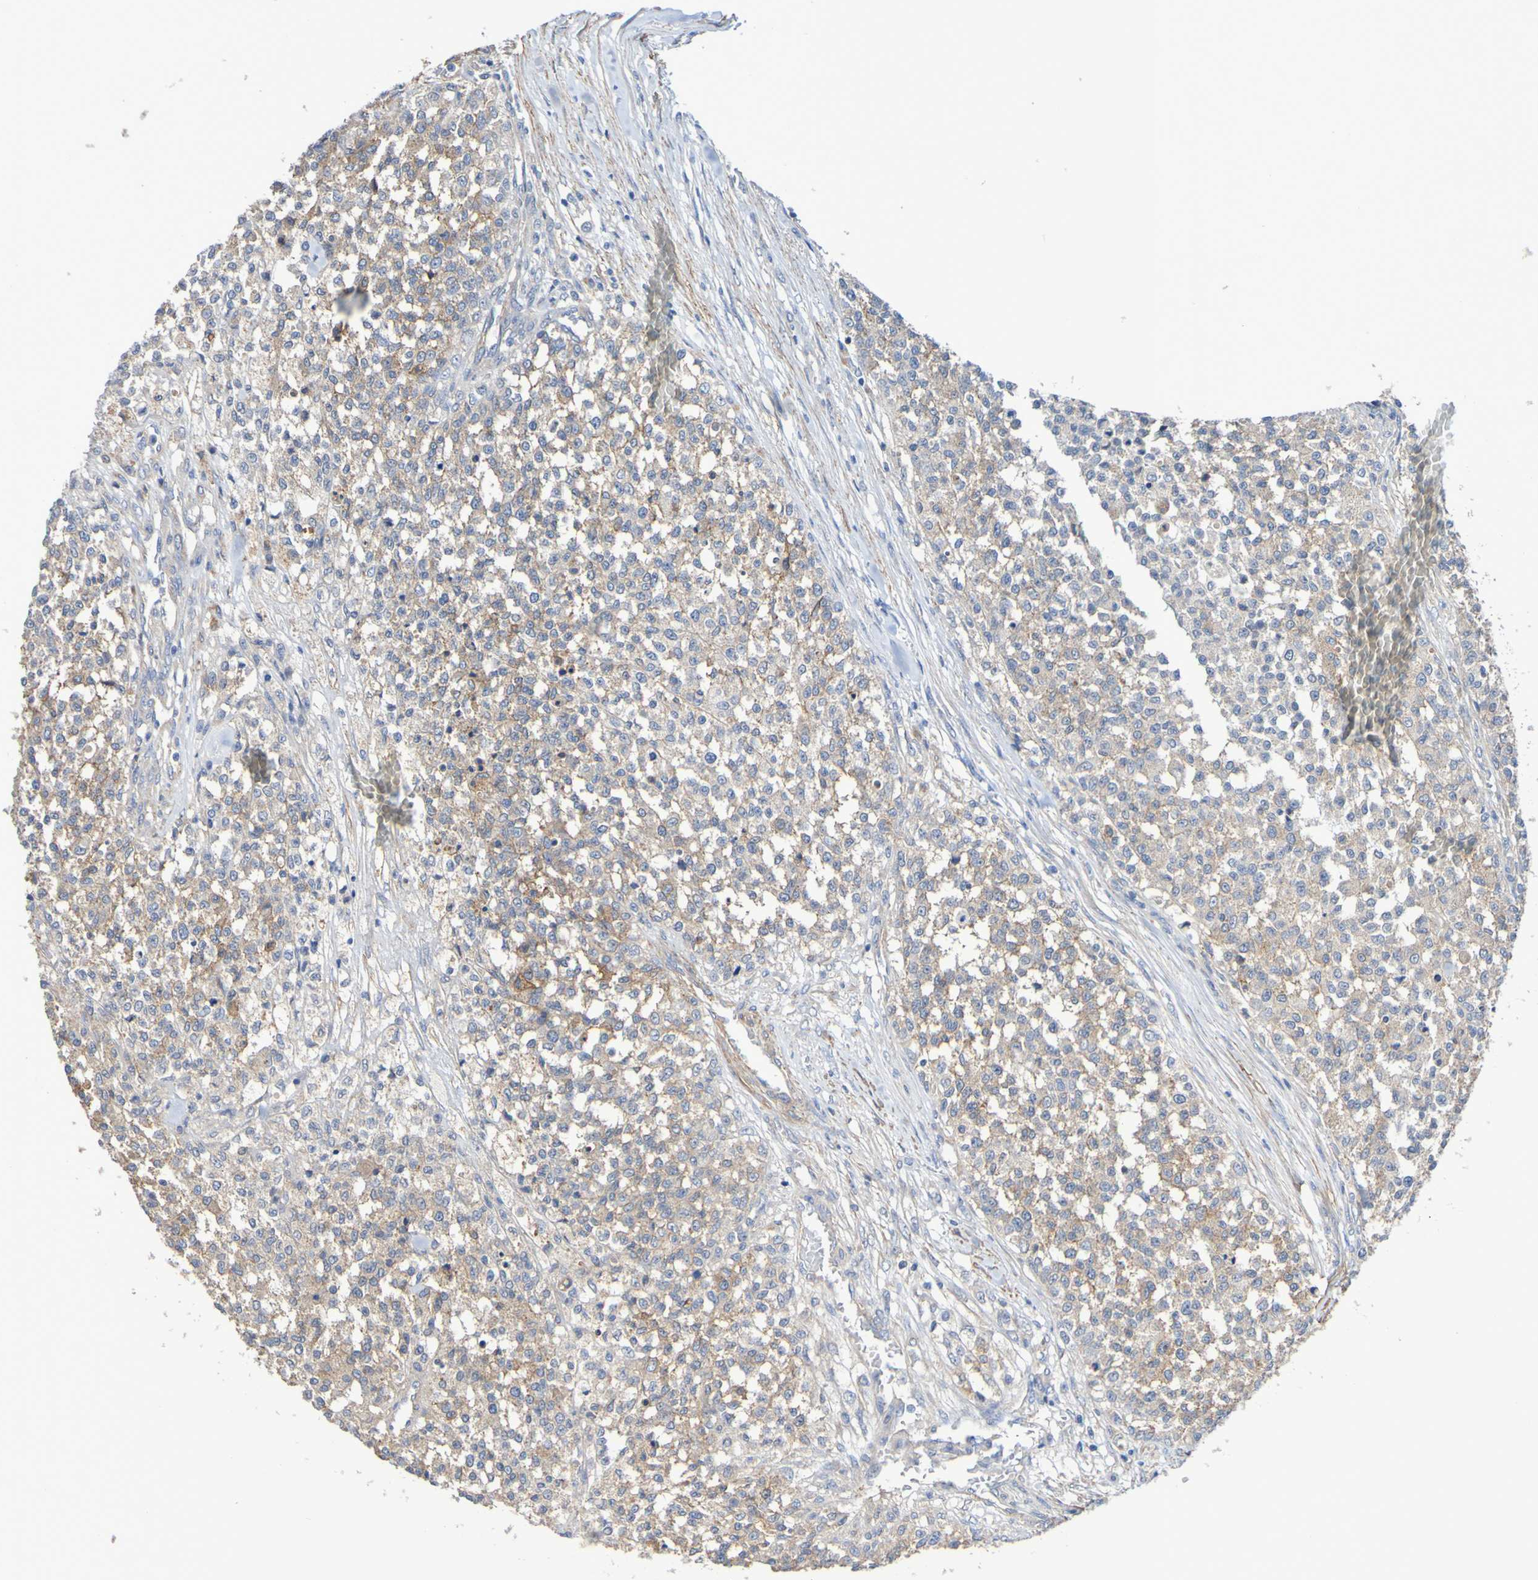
{"staining": {"intensity": "moderate", "quantity": ">75%", "location": "cytoplasmic/membranous"}, "tissue": "testis cancer", "cell_type": "Tumor cells", "image_type": "cancer", "snomed": [{"axis": "morphology", "description": "Seminoma, NOS"}, {"axis": "topography", "description": "Testis"}], "caption": "Seminoma (testis) stained for a protein displays moderate cytoplasmic/membranous positivity in tumor cells. (DAB IHC with brightfield microscopy, high magnification).", "gene": "SRPRB", "patient": {"sex": "male", "age": 59}}